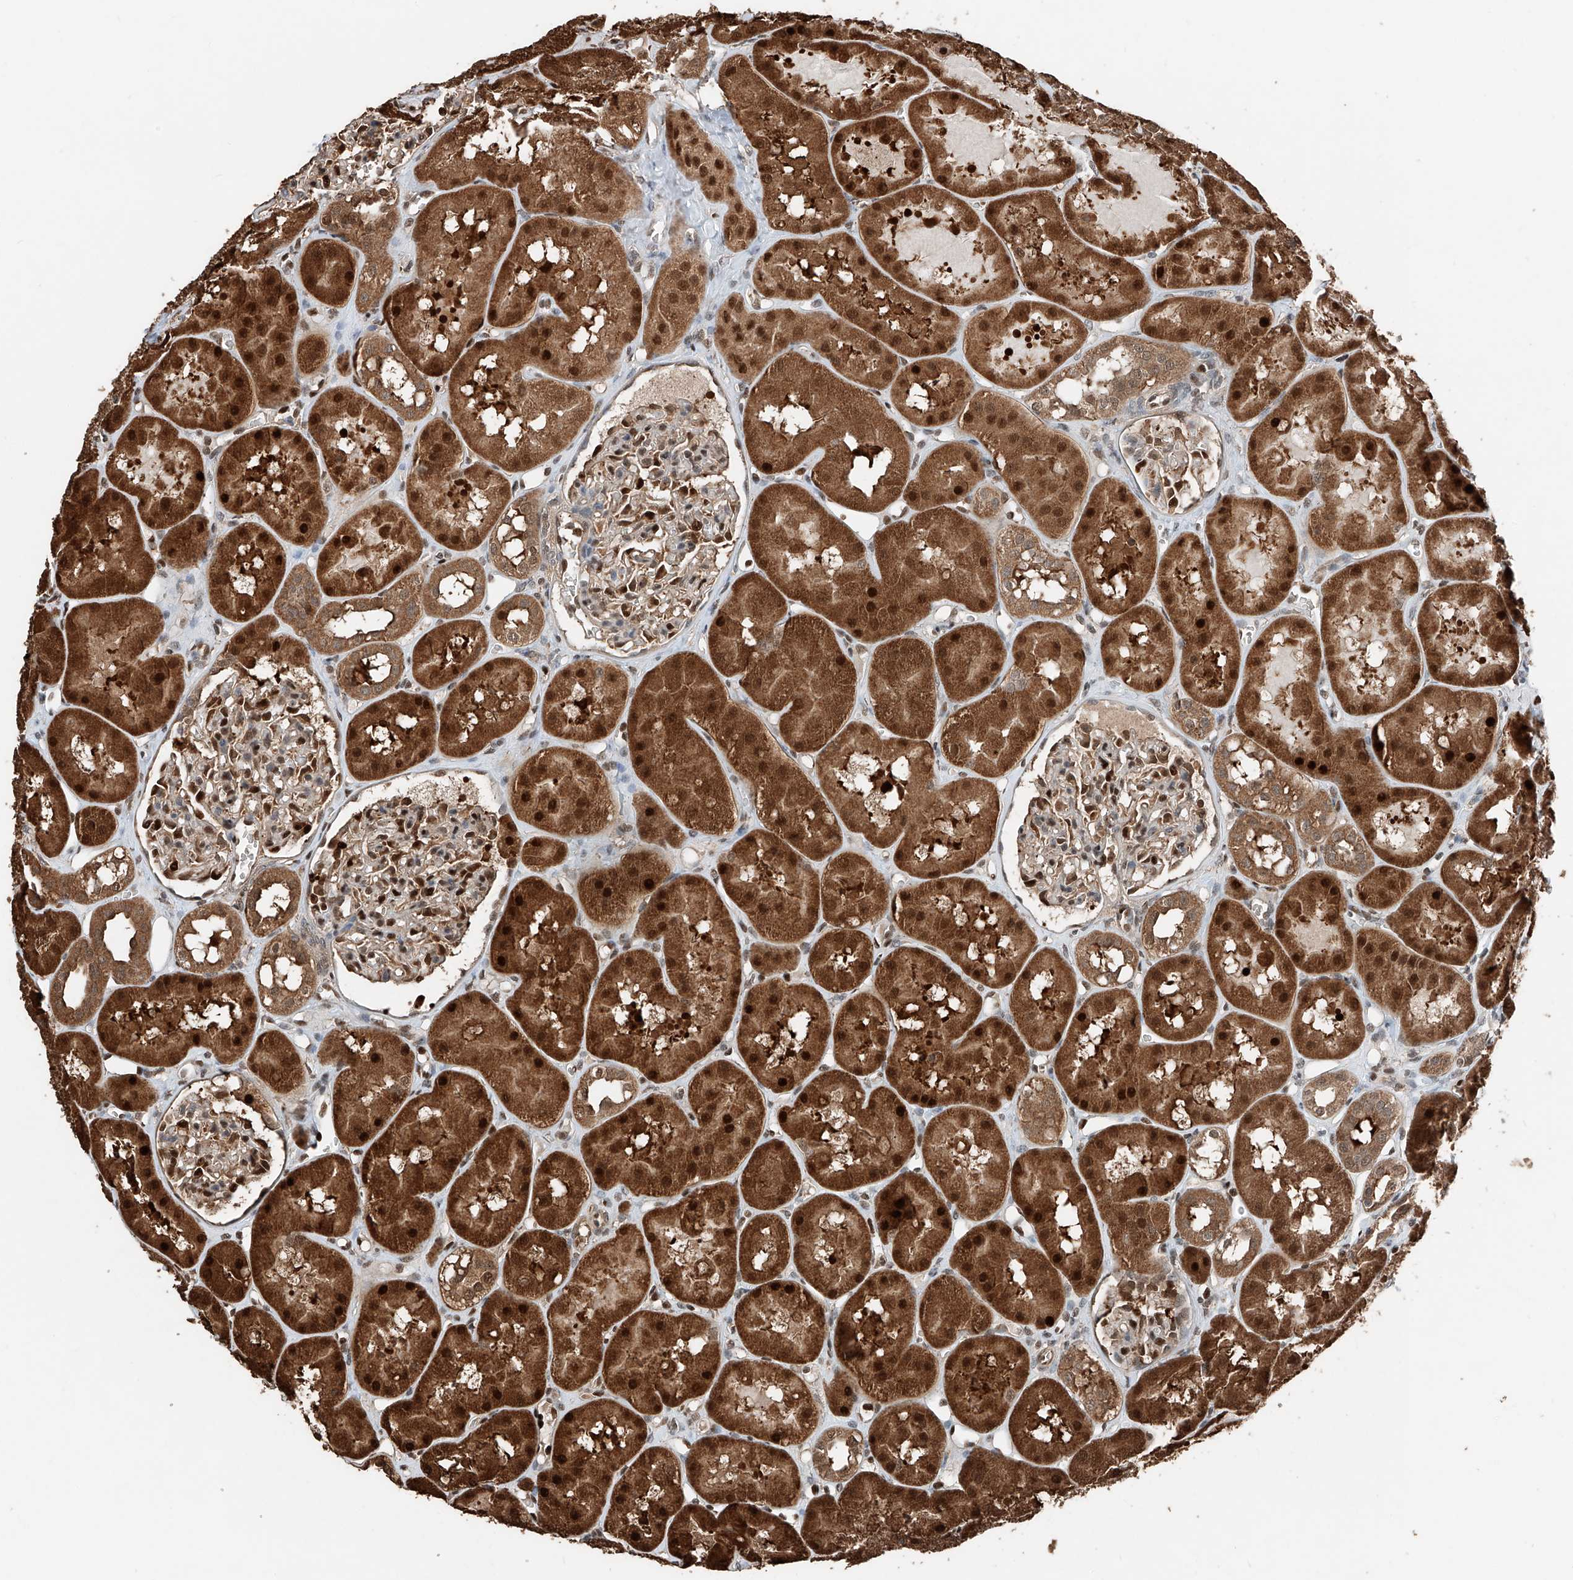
{"staining": {"intensity": "strong", "quantity": "25%-75%", "location": "nuclear"}, "tissue": "kidney", "cell_type": "Cells in glomeruli", "image_type": "normal", "snomed": [{"axis": "morphology", "description": "Normal tissue, NOS"}, {"axis": "topography", "description": "Kidney"}], "caption": "Kidney stained with DAB (3,3'-diaminobenzidine) immunohistochemistry (IHC) exhibits high levels of strong nuclear staining in about 25%-75% of cells in glomeruli.", "gene": "RMND1", "patient": {"sex": "male", "age": 16}}